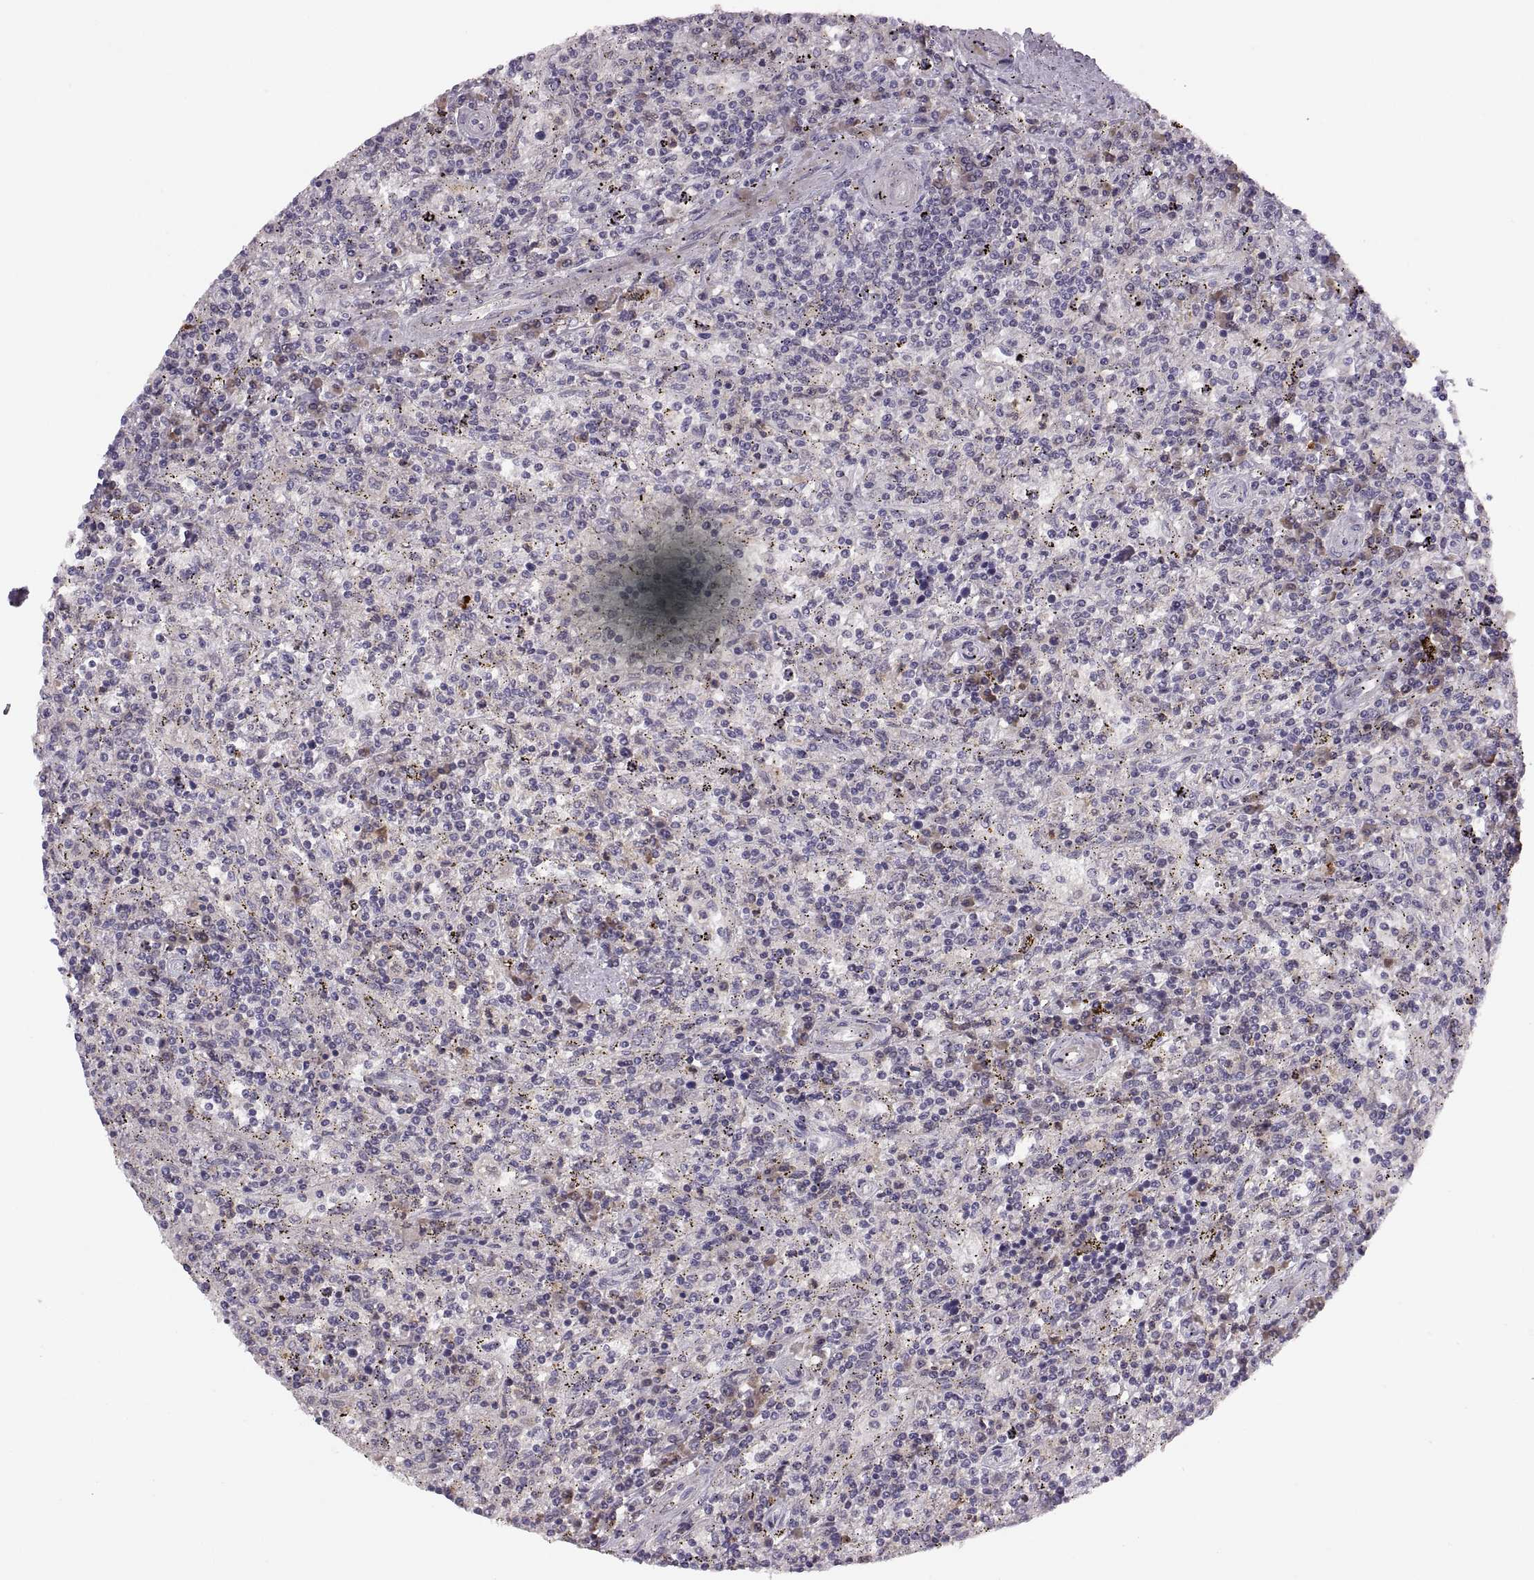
{"staining": {"intensity": "negative", "quantity": "none", "location": "none"}, "tissue": "lymphoma", "cell_type": "Tumor cells", "image_type": "cancer", "snomed": [{"axis": "morphology", "description": "Malignant lymphoma, non-Hodgkin's type, Low grade"}, {"axis": "topography", "description": "Spleen"}], "caption": "Human lymphoma stained for a protein using IHC shows no expression in tumor cells.", "gene": "ADH6", "patient": {"sex": "male", "age": 62}}